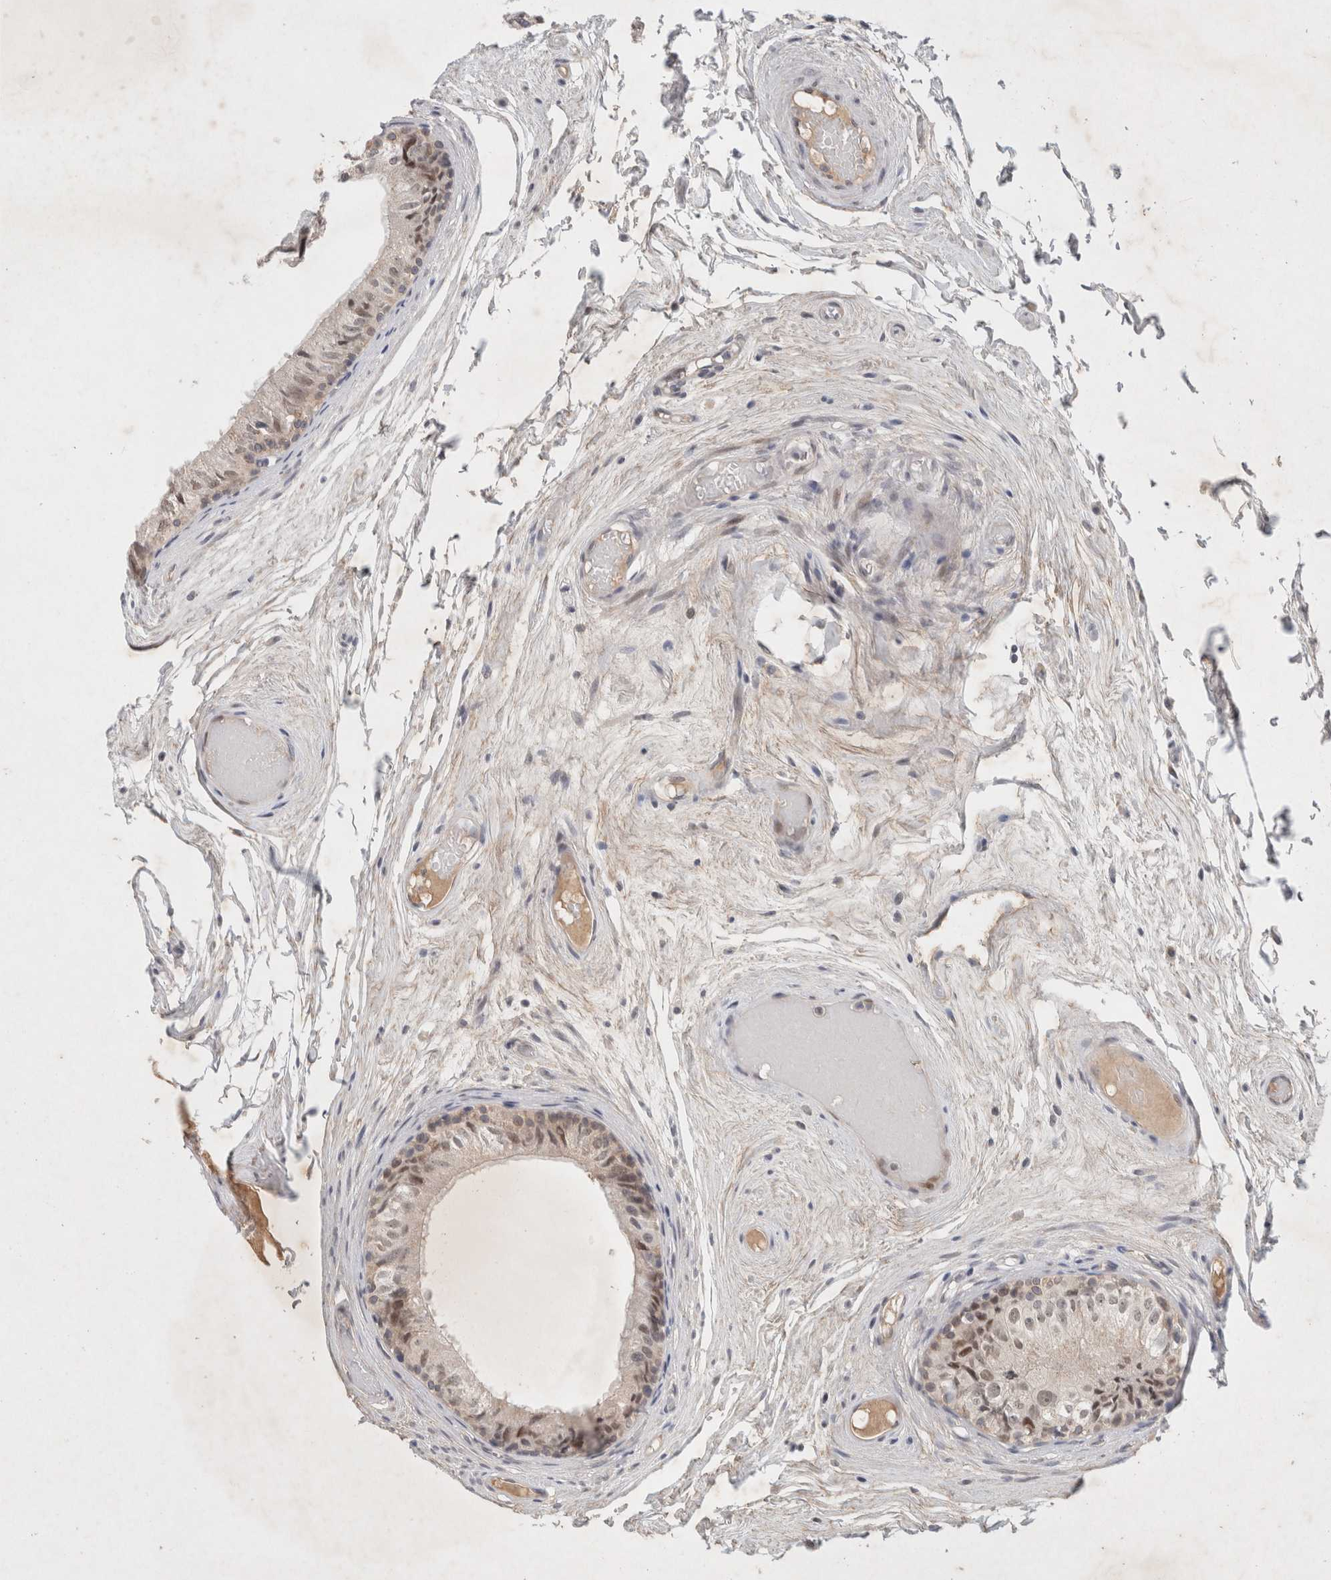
{"staining": {"intensity": "moderate", "quantity": "25%-75%", "location": "nuclear"}, "tissue": "epididymis", "cell_type": "Glandular cells", "image_type": "normal", "snomed": [{"axis": "morphology", "description": "Normal tissue, NOS"}, {"axis": "topography", "description": "Epididymis"}], "caption": "Immunohistochemistry (IHC) of unremarkable human epididymis shows medium levels of moderate nuclear expression in approximately 25%-75% of glandular cells.", "gene": "RASAL2", "patient": {"sex": "male", "age": 79}}